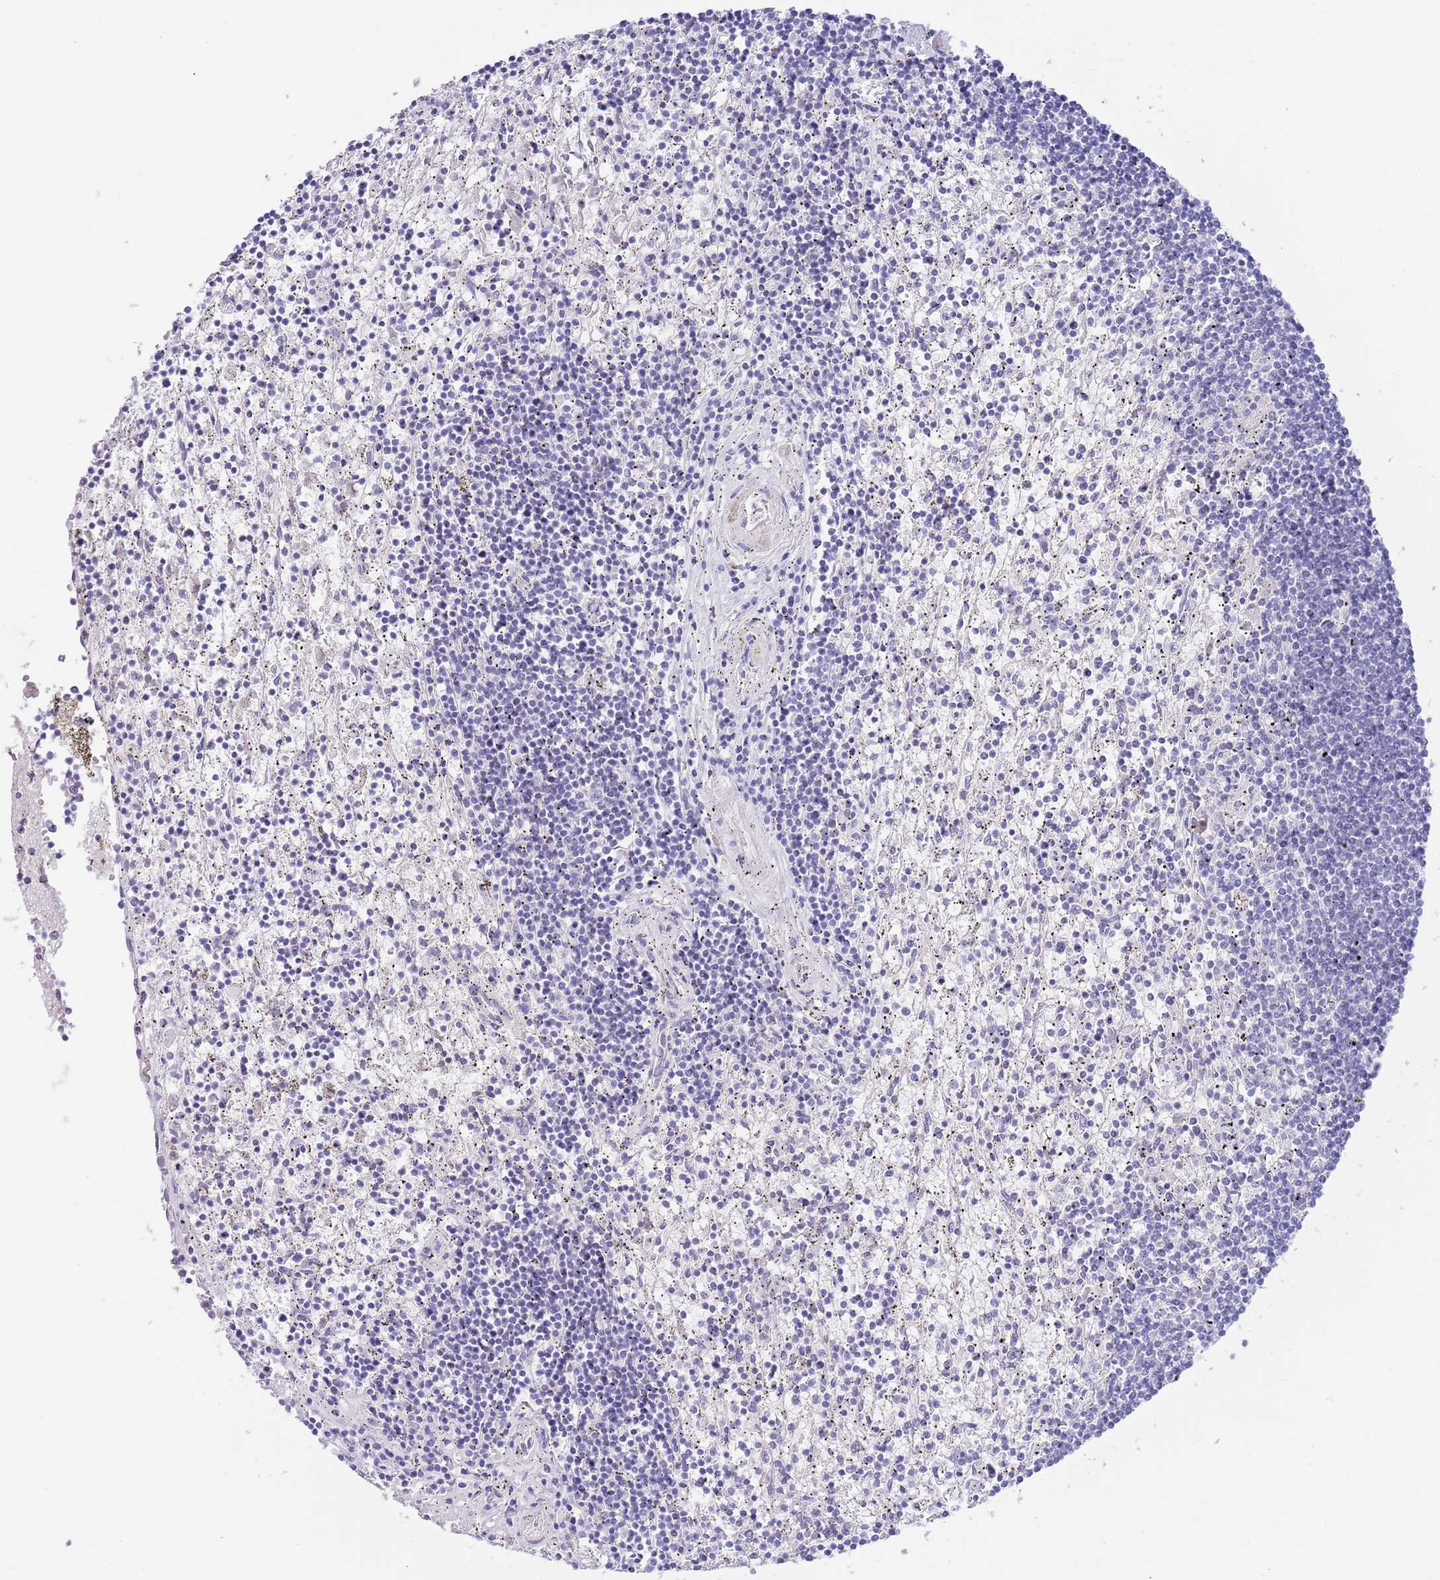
{"staining": {"intensity": "negative", "quantity": "none", "location": "none"}, "tissue": "lymphoma", "cell_type": "Tumor cells", "image_type": "cancer", "snomed": [{"axis": "morphology", "description": "Malignant lymphoma, non-Hodgkin's type, Low grade"}, {"axis": "topography", "description": "Spleen"}], "caption": "Photomicrograph shows no protein expression in tumor cells of malignant lymphoma, non-Hodgkin's type (low-grade) tissue. (DAB immunohistochemistry (IHC), high magnification).", "gene": "EBPL", "patient": {"sex": "male", "age": 76}}